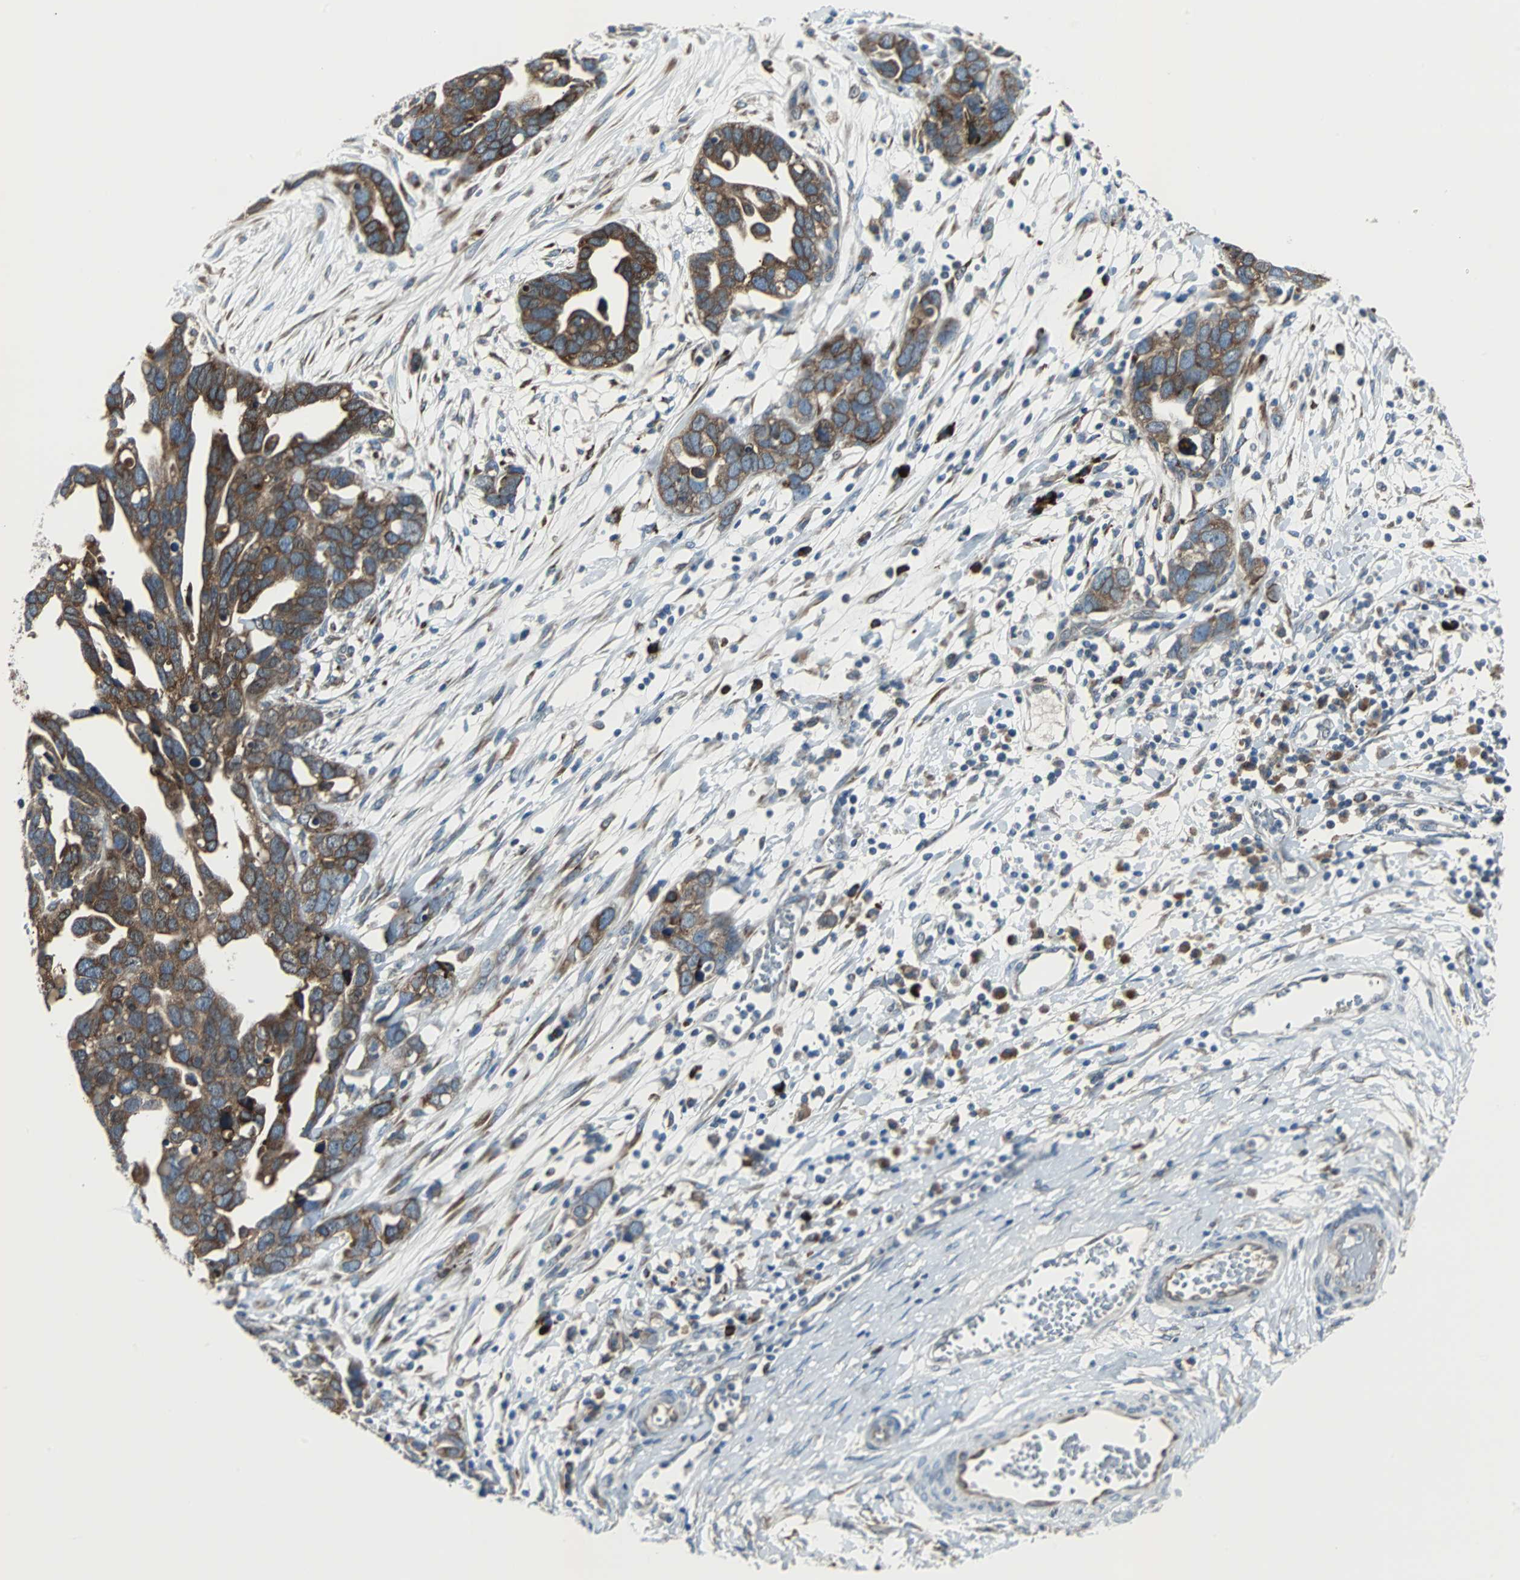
{"staining": {"intensity": "strong", "quantity": ">75%", "location": "cytoplasmic/membranous"}, "tissue": "ovarian cancer", "cell_type": "Tumor cells", "image_type": "cancer", "snomed": [{"axis": "morphology", "description": "Cystadenocarcinoma, serous, NOS"}, {"axis": "topography", "description": "Ovary"}], "caption": "Immunohistochemical staining of ovarian serous cystadenocarcinoma displays strong cytoplasmic/membranous protein staining in about >75% of tumor cells.", "gene": "PDIA4", "patient": {"sex": "female", "age": 54}}